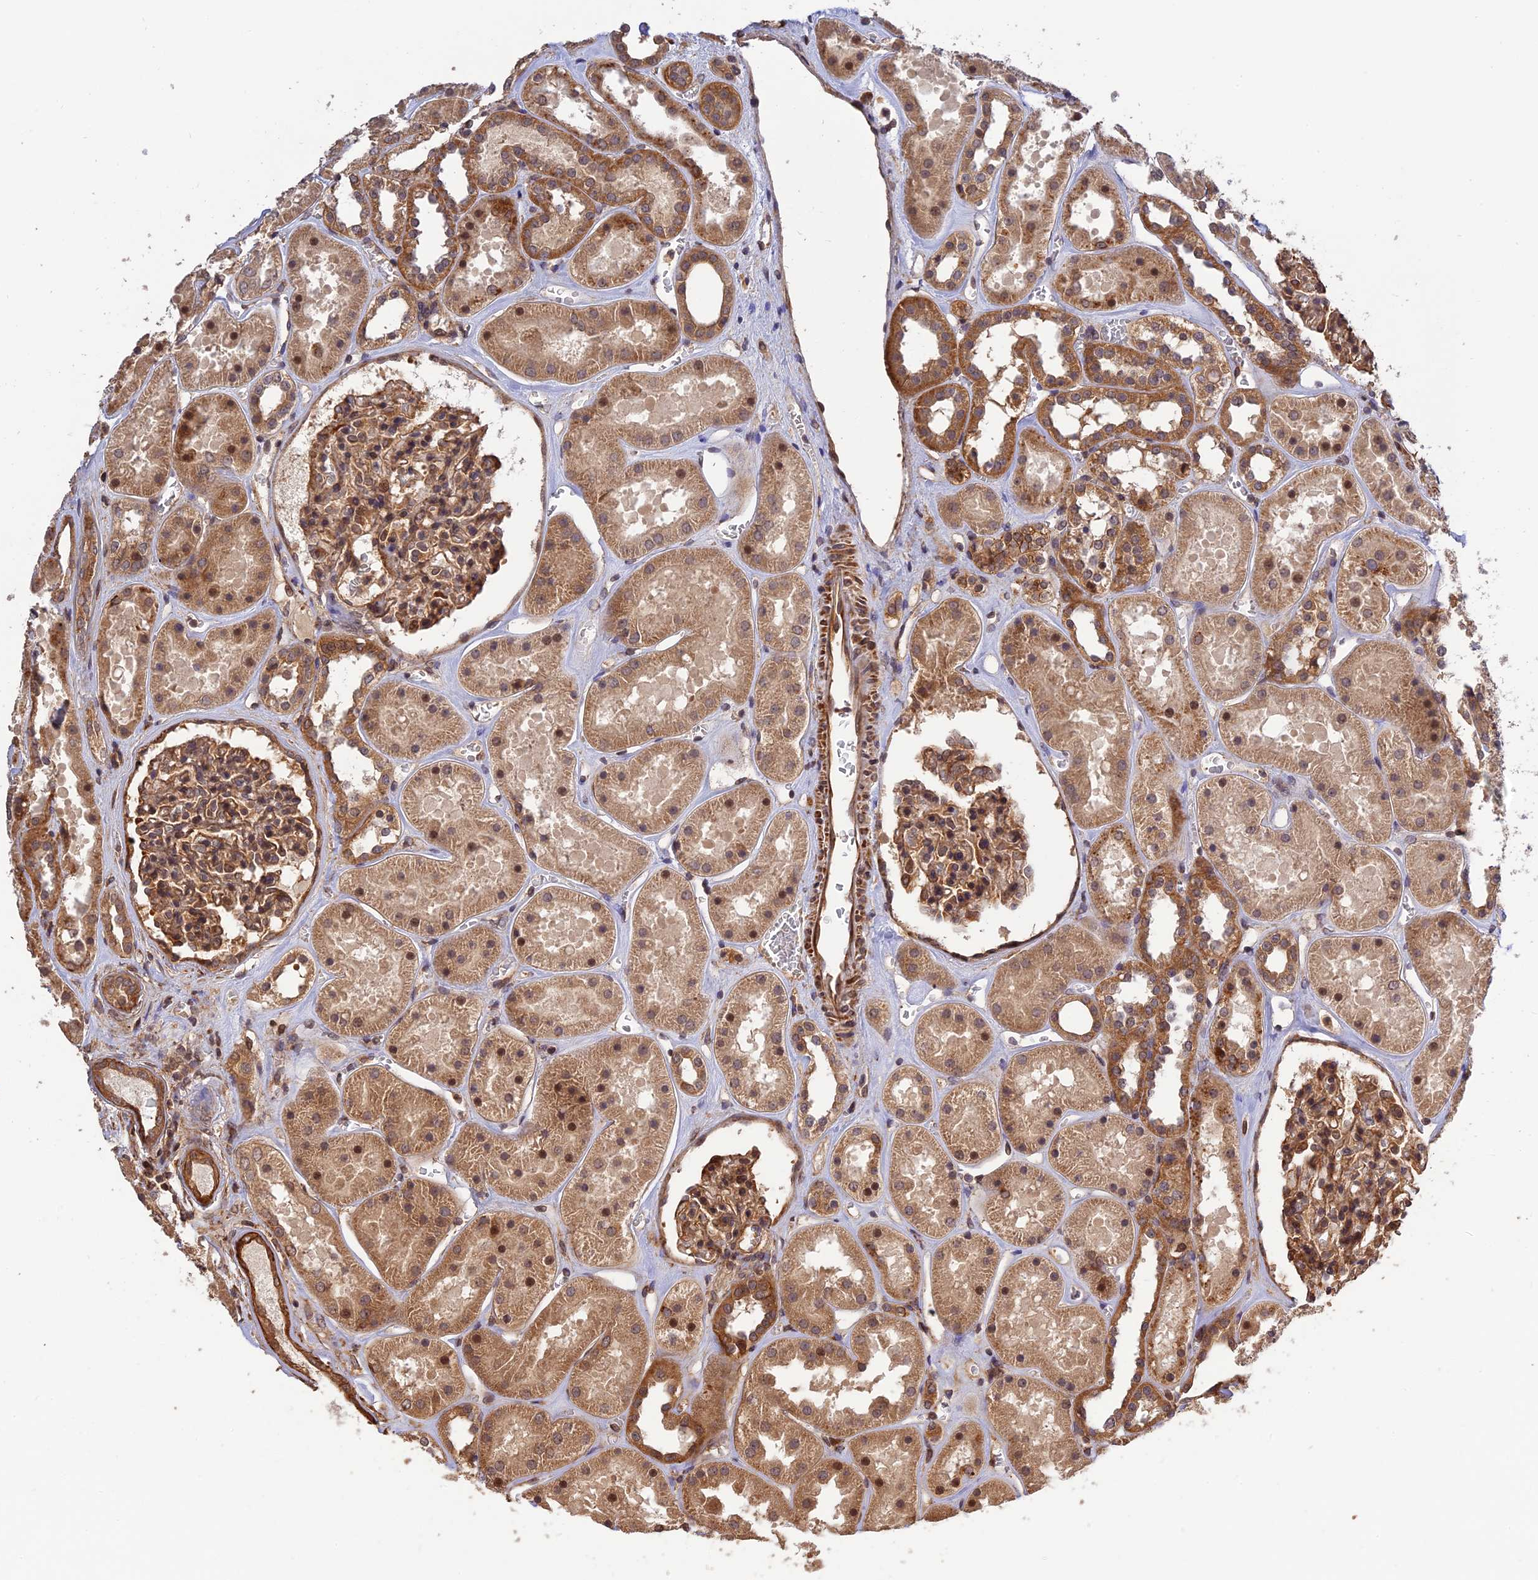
{"staining": {"intensity": "strong", "quantity": ">75%", "location": "cytoplasmic/membranous"}, "tissue": "kidney", "cell_type": "Cells in glomeruli", "image_type": "normal", "snomed": [{"axis": "morphology", "description": "Normal tissue, NOS"}, {"axis": "topography", "description": "Kidney"}], "caption": "Human kidney stained with a protein marker shows strong staining in cells in glomeruli.", "gene": "CREBL2", "patient": {"sex": "female", "age": 41}}